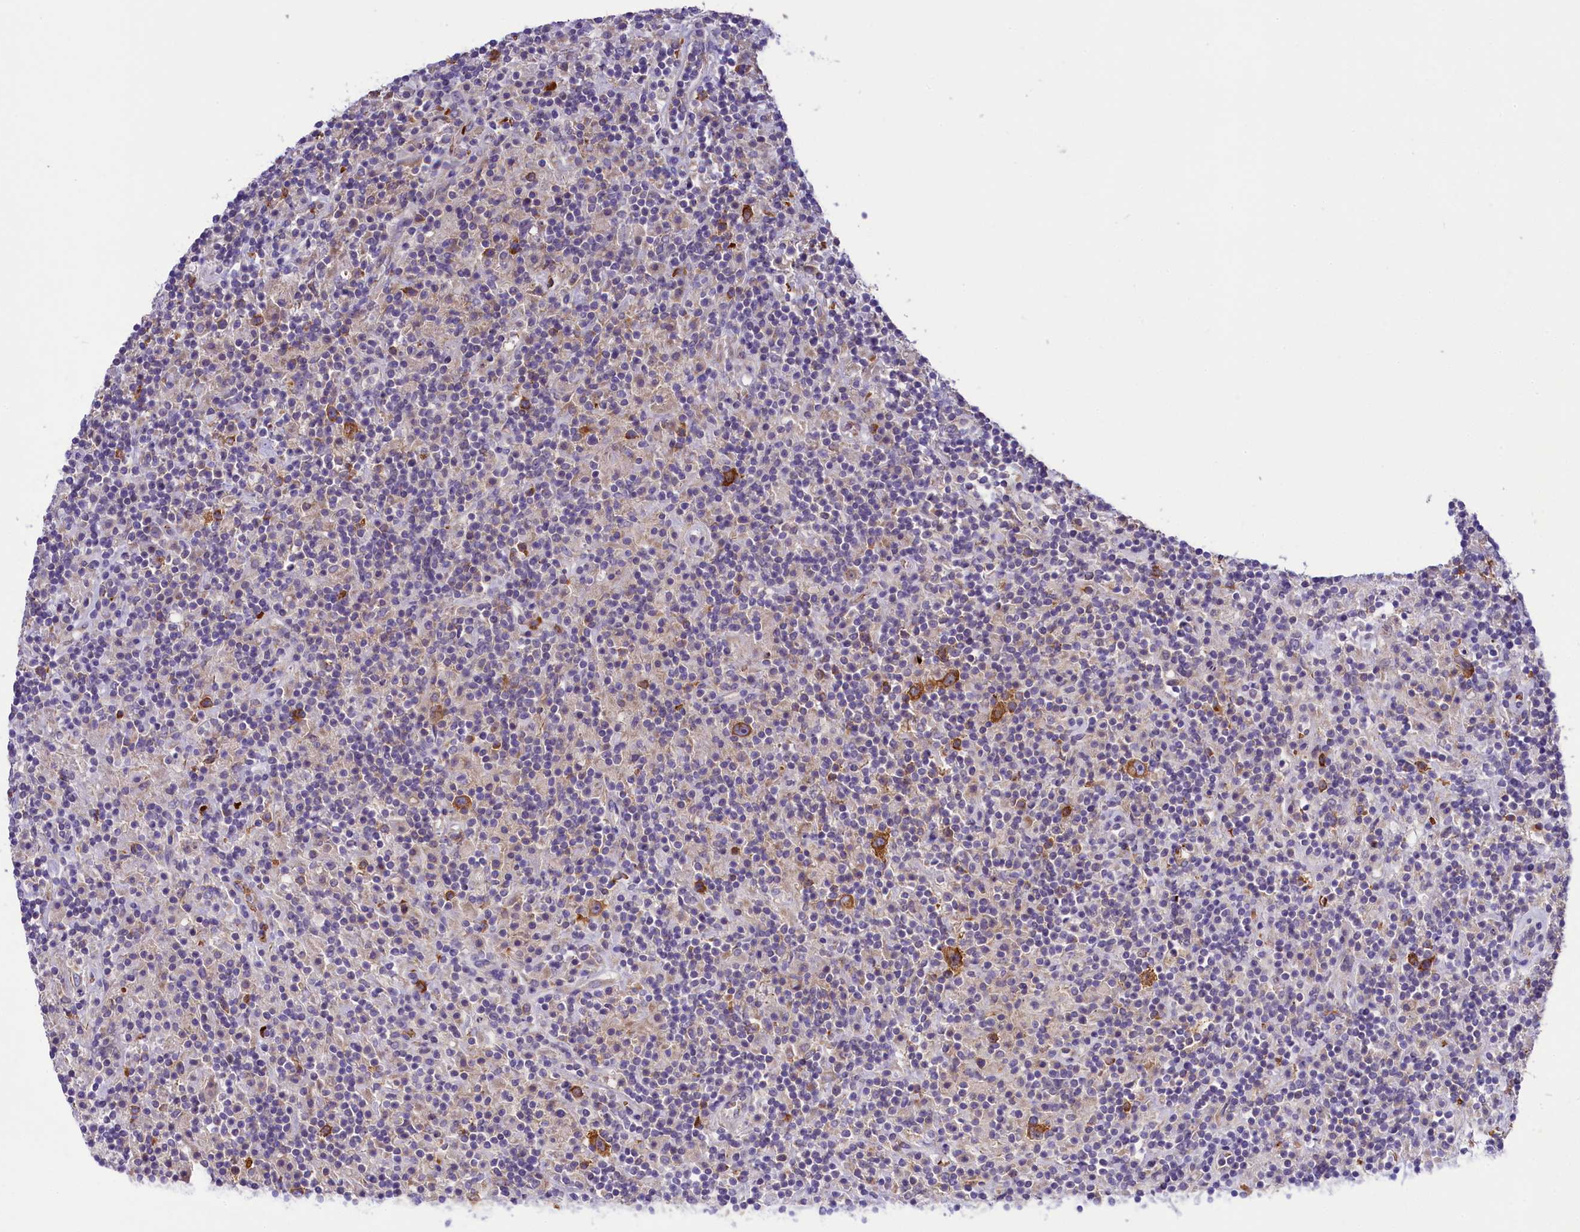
{"staining": {"intensity": "strong", "quantity": ">75%", "location": "cytoplasmic/membranous"}, "tissue": "lymphoma", "cell_type": "Tumor cells", "image_type": "cancer", "snomed": [{"axis": "morphology", "description": "Hodgkin's disease, NOS"}, {"axis": "topography", "description": "Lymph node"}], "caption": "Immunohistochemistry (IHC) (DAB) staining of human lymphoma reveals strong cytoplasmic/membranous protein expression in approximately >75% of tumor cells.", "gene": "LARP4", "patient": {"sex": "male", "age": 70}}